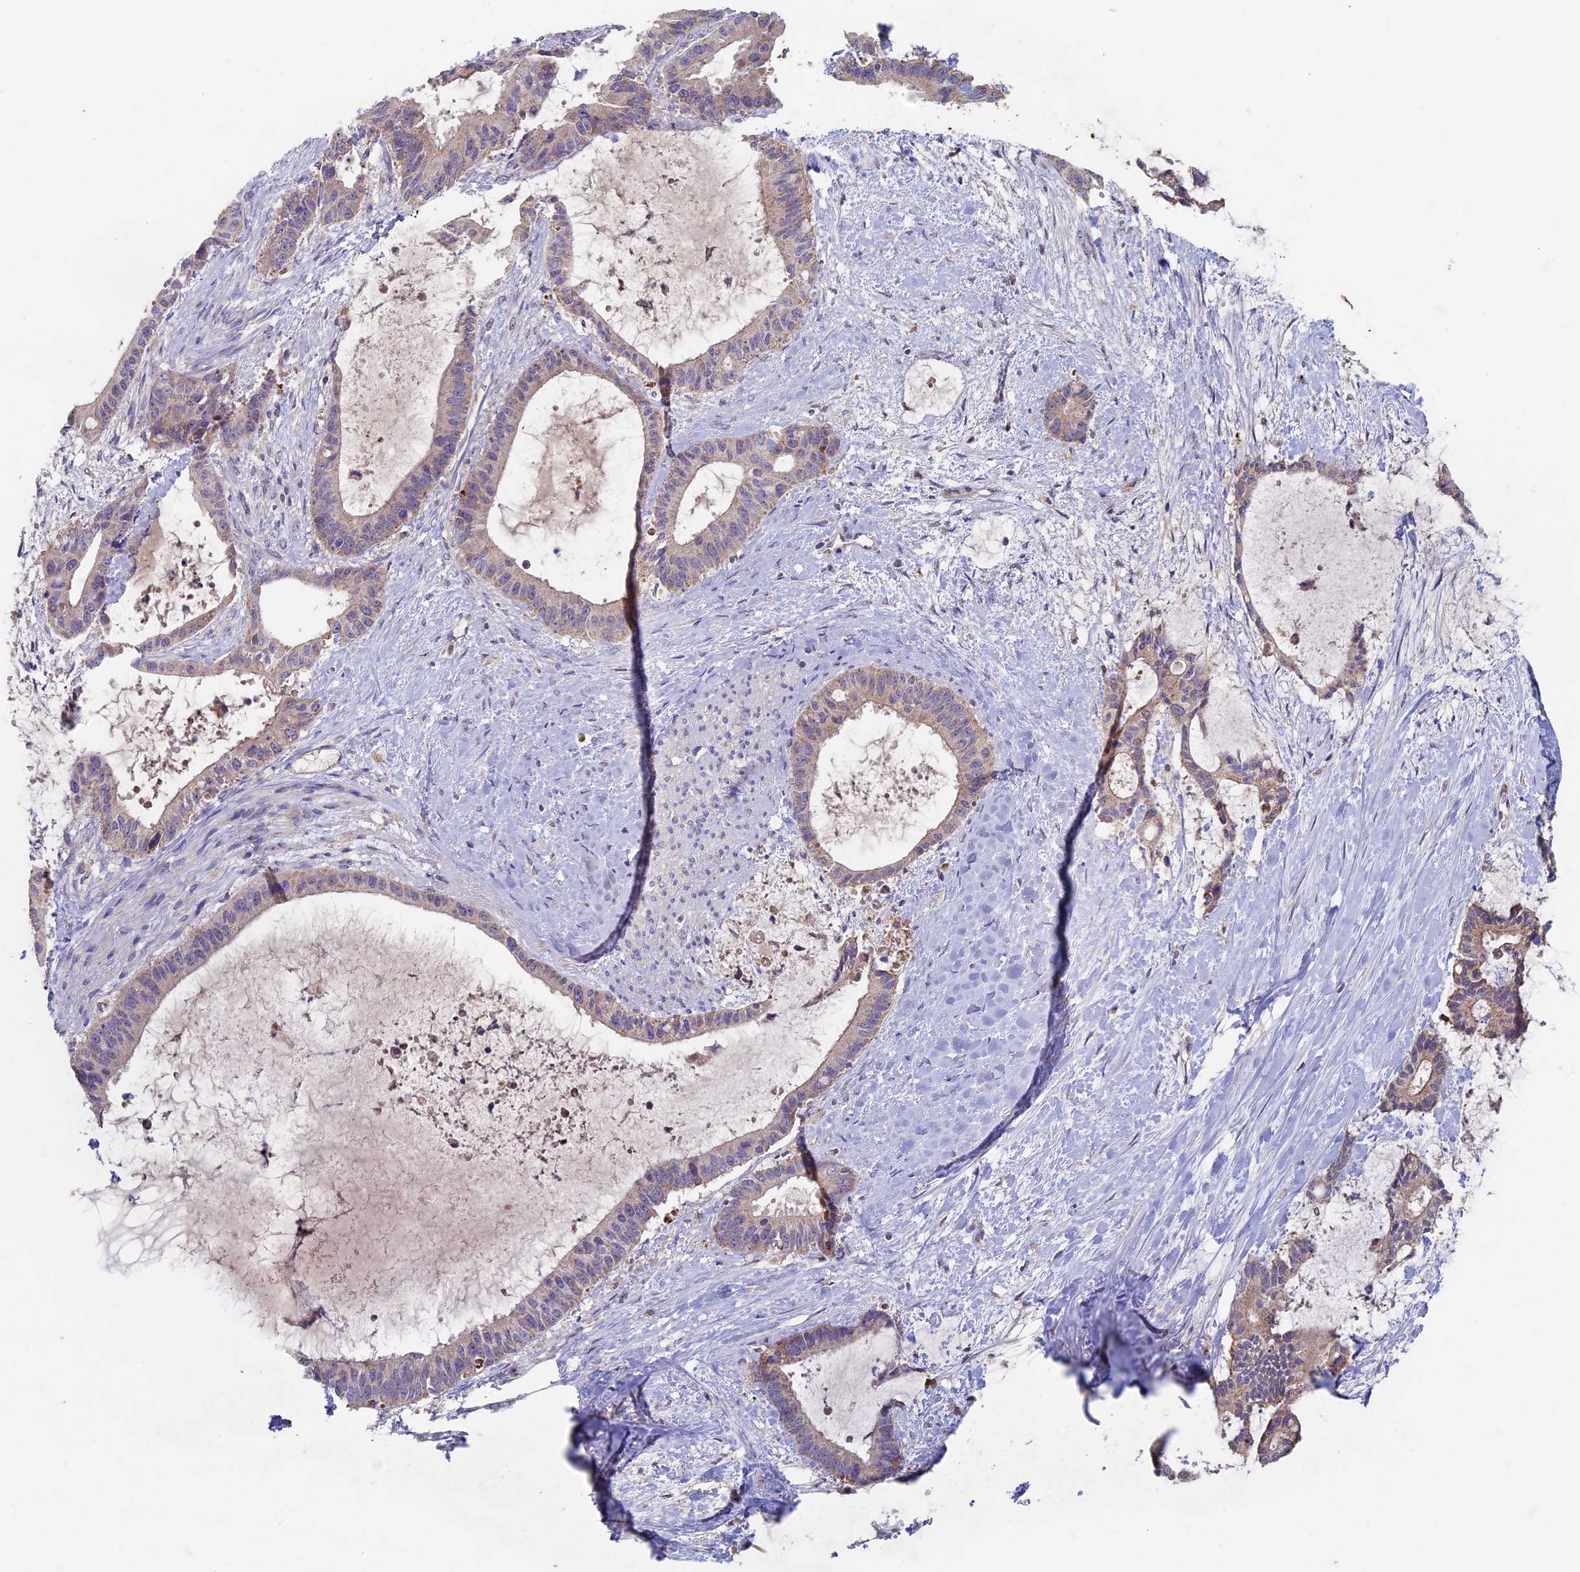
{"staining": {"intensity": "weak", "quantity": ">75%", "location": "cytoplasmic/membranous"}, "tissue": "liver cancer", "cell_type": "Tumor cells", "image_type": "cancer", "snomed": [{"axis": "morphology", "description": "Normal tissue, NOS"}, {"axis": "morphology", "description": "Cholangiocarcinoma"}, {"axis": "topography", "description": "Liver"}, {"axis": "topography", "description": "Peripheral nerve tissue"}], "caption": "An image of human cholangiocarcinoma (liver) stained for a protein demonstrates weak cytoplasmic/membranous brown staining in tumor cells.", "gene": "RCCD1", "patient": {"sex": "female", "age": 73}}